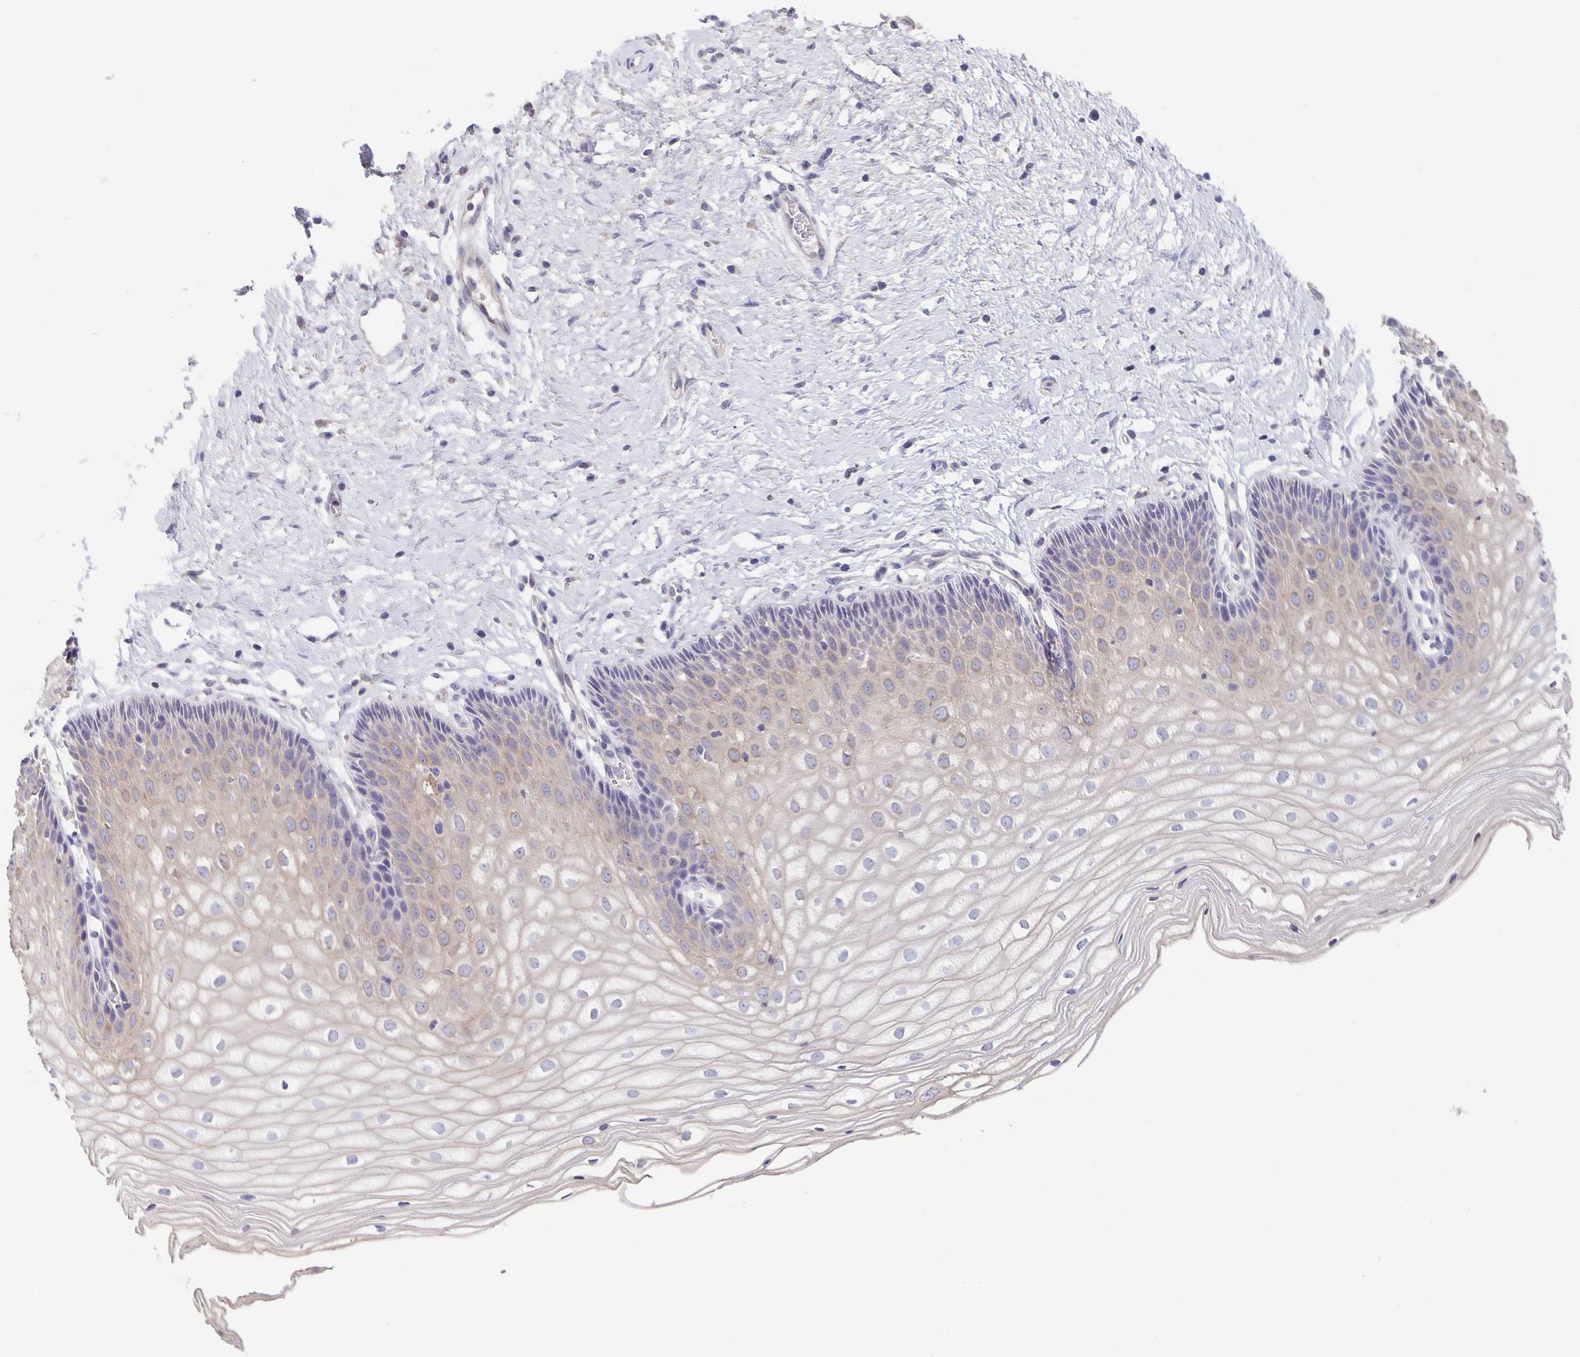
{"staining": {"intensity": "moderate", "quantity": "25%-75%", "location": "cytoplasmic/membranous"}, "tissue": "cervix", "cell_type": "Glandular cells", "image_type": "normal", "snomed": [{"axis": "morphology", "description": "Normal tissue, NOS"}, {"axis": "topography", "description": "Cervix"}], "caption": "Immunohistochemical staining of benign cervix demonstrates moderate cytoplasmic/membranous protein positivity in approximately 25%-75% of glandular cells. The protein is shown in brown color, while the nuclei are stained blue.", "gene": "PTPN3", "patient": {"sex": "female", "age": 36}}